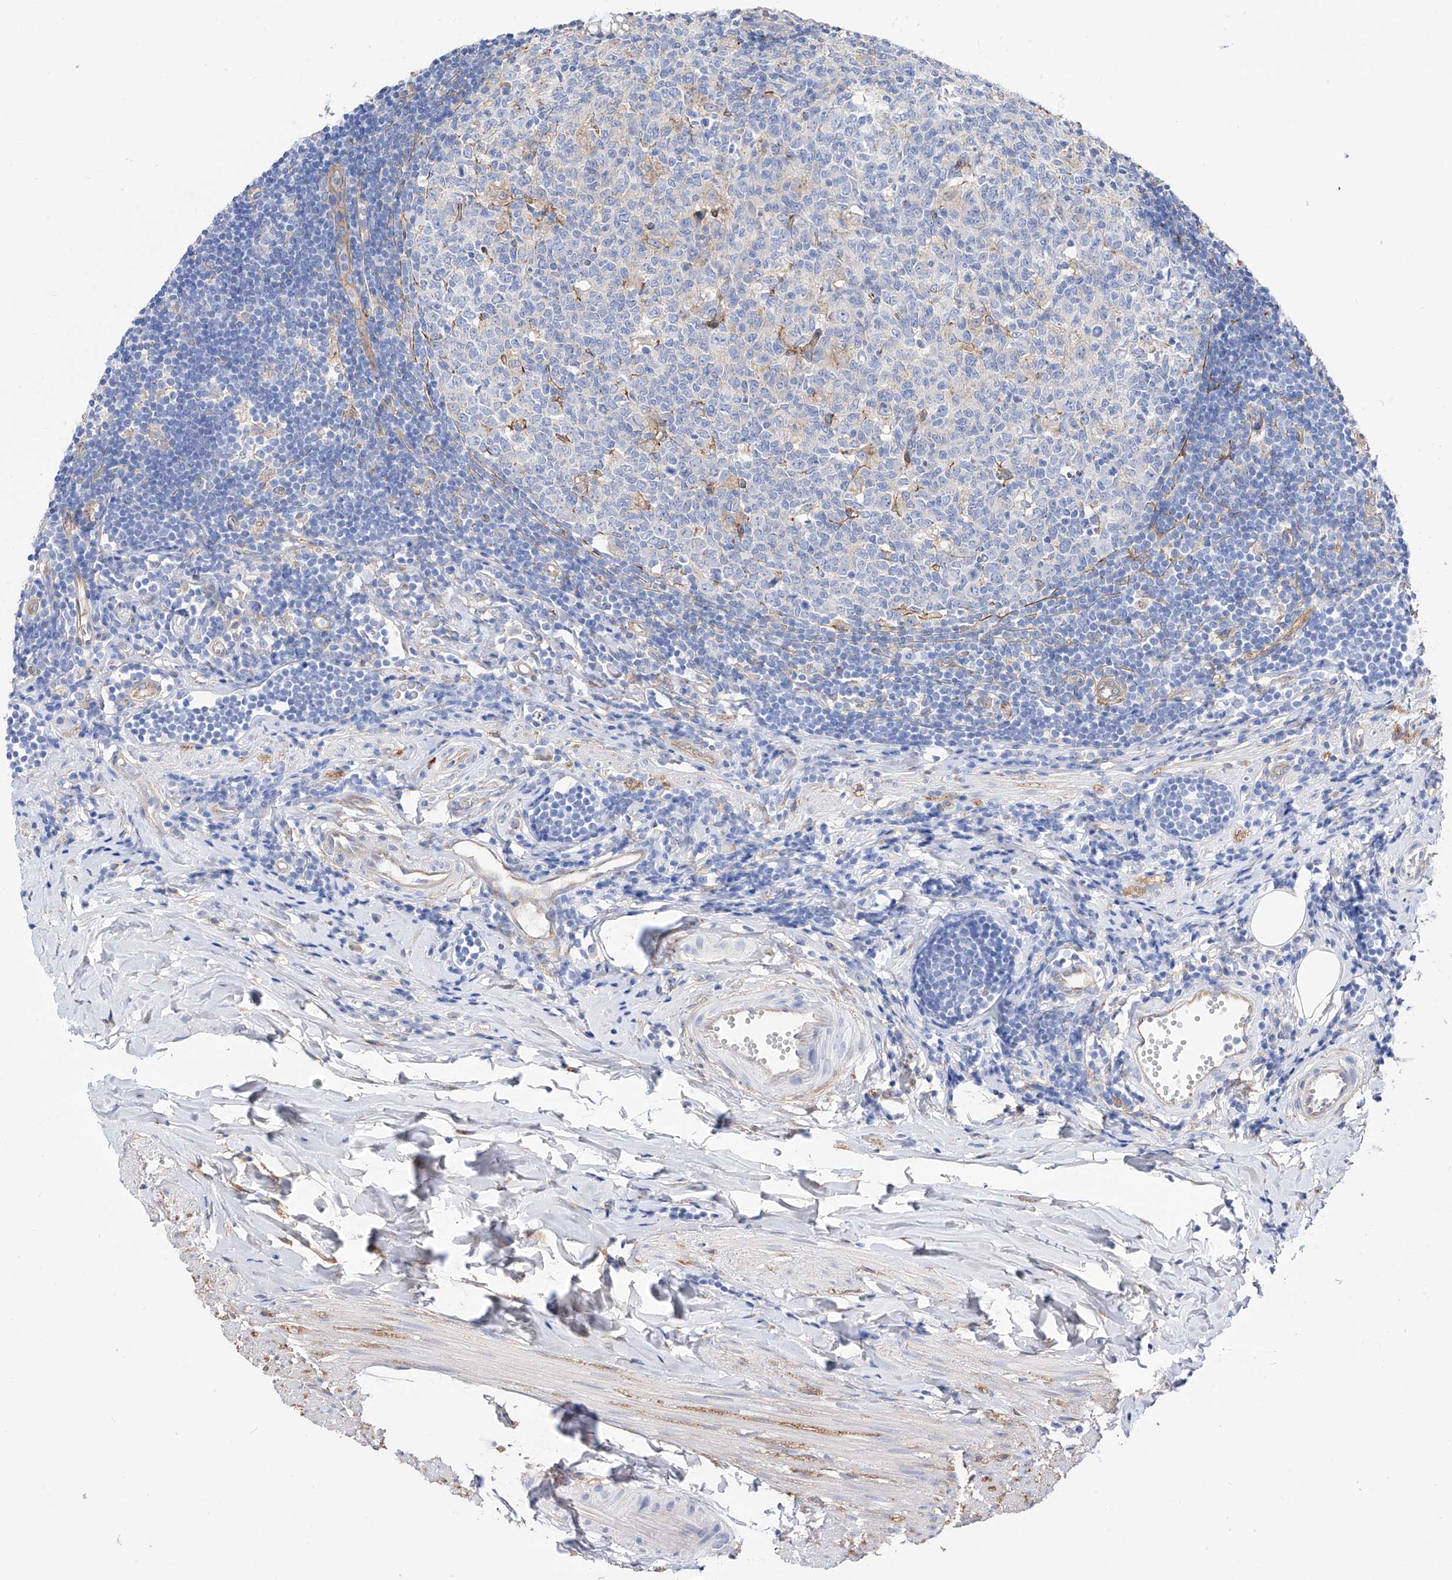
{"staining": {"intensity": "weak", "quantity": "25%-75%", "location": "cytoplasmic/membranous"}, "tissue": "appendix", "cell_type": "Glandular cells", "image_type": "normal", "snomed": [{"axis": "morphology", "description": "Normal tissue, NOS"}, {"axis": "topography", "description": "Appendix"}], "caption": "Weak cytoplasmic/membranous staining is appreciated in approximately 25%-75% of glandular cells in benign appendix.", "gene": "ZNF653", "patient": {"sex": "female", "age": 54}}